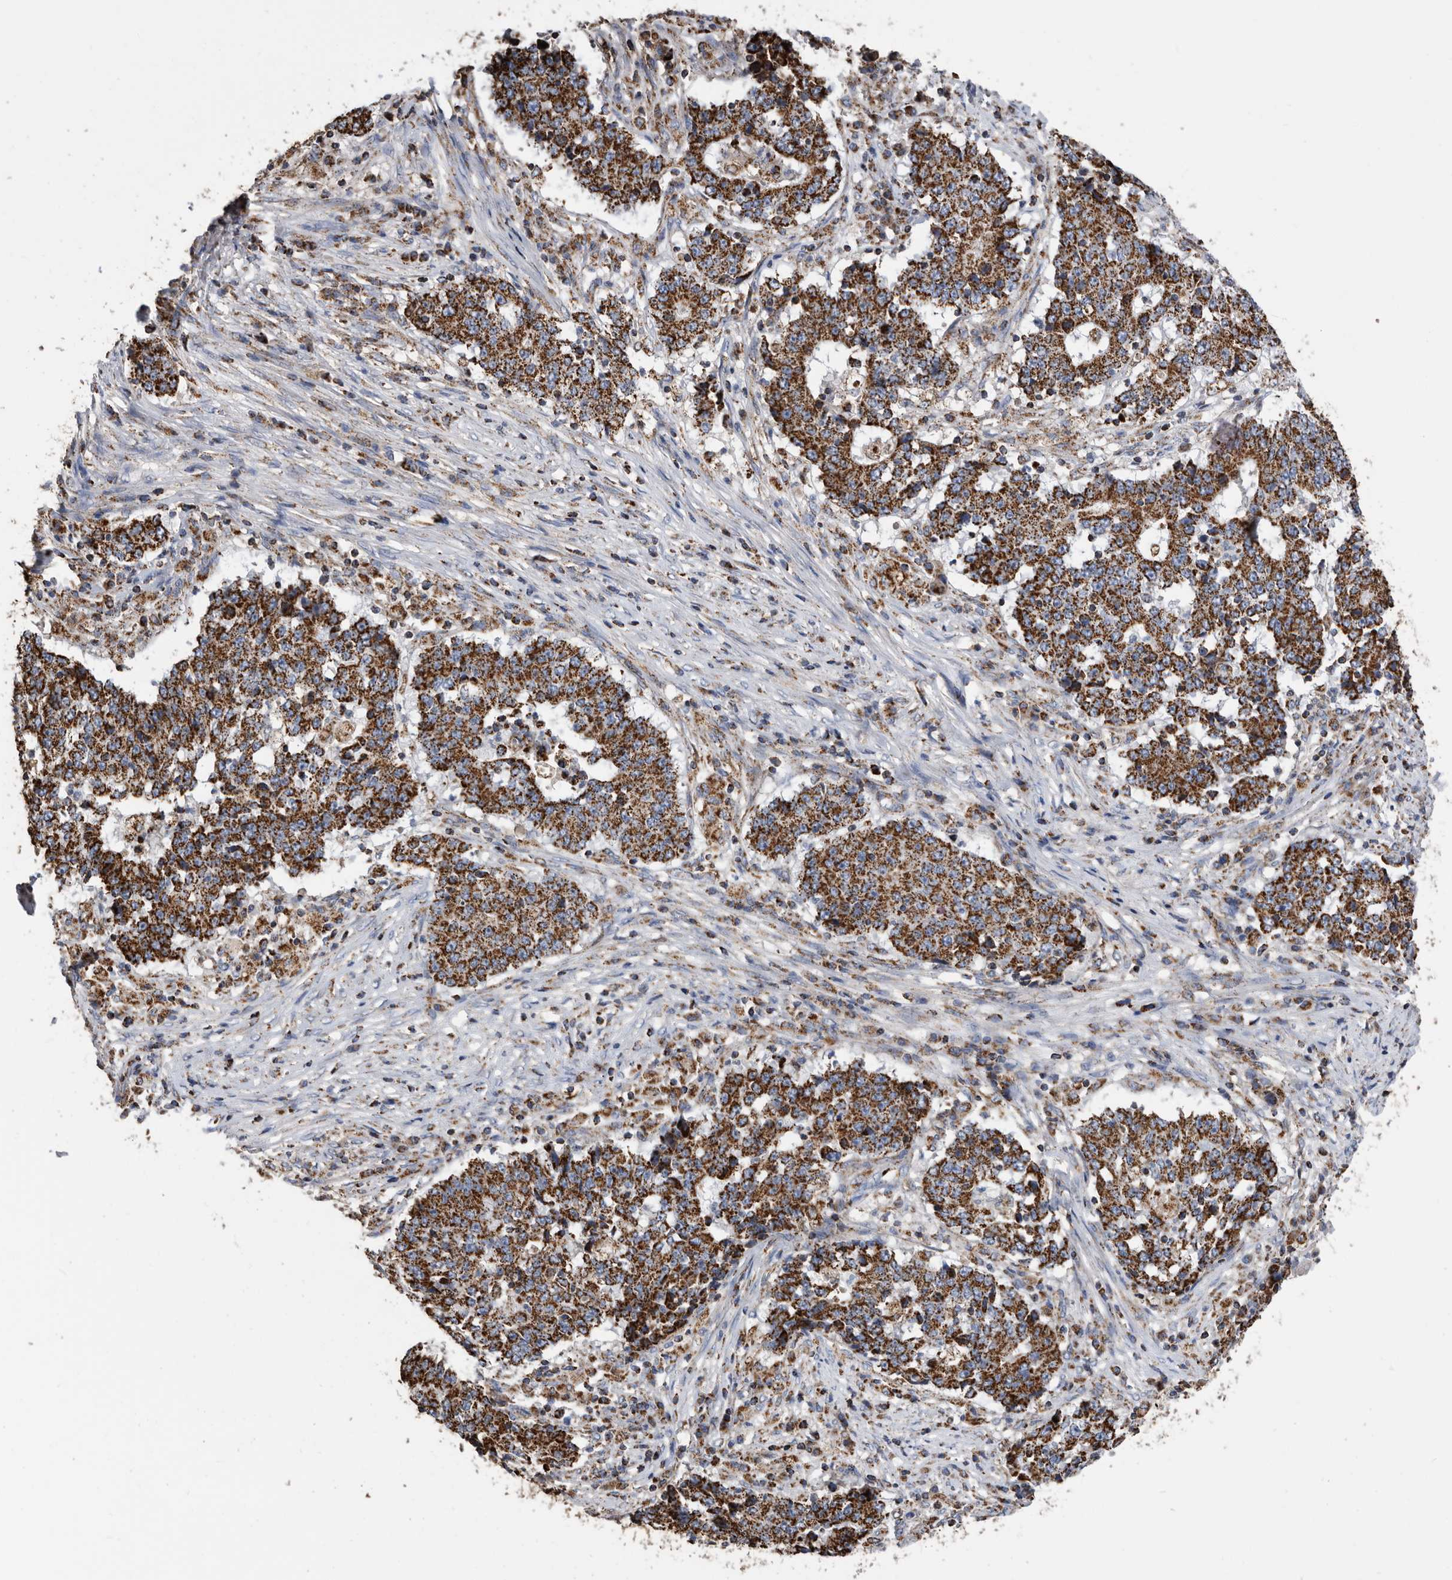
{"staining": {"intensity": "strong", "quantity": ">75%", "location": "cytoplasmic/membranous"}, "tissue": "stomach cancer", "cell_type": "Tumor cells", "image_type": "cancer", "snomed": [{"axis": "morphology", "description": "Adenocarcinoma, NOS"}, {"axis": "topography", "description": "Stomach"}], "caption": "This is an image of immunohistochemistry staining of stomach adenocarcinoma, which shows strong expression in the cytoplasmic/membranous of tumor cells.", "gene": "WFDC1", "patient": {"sex": "male", "age": 59}}